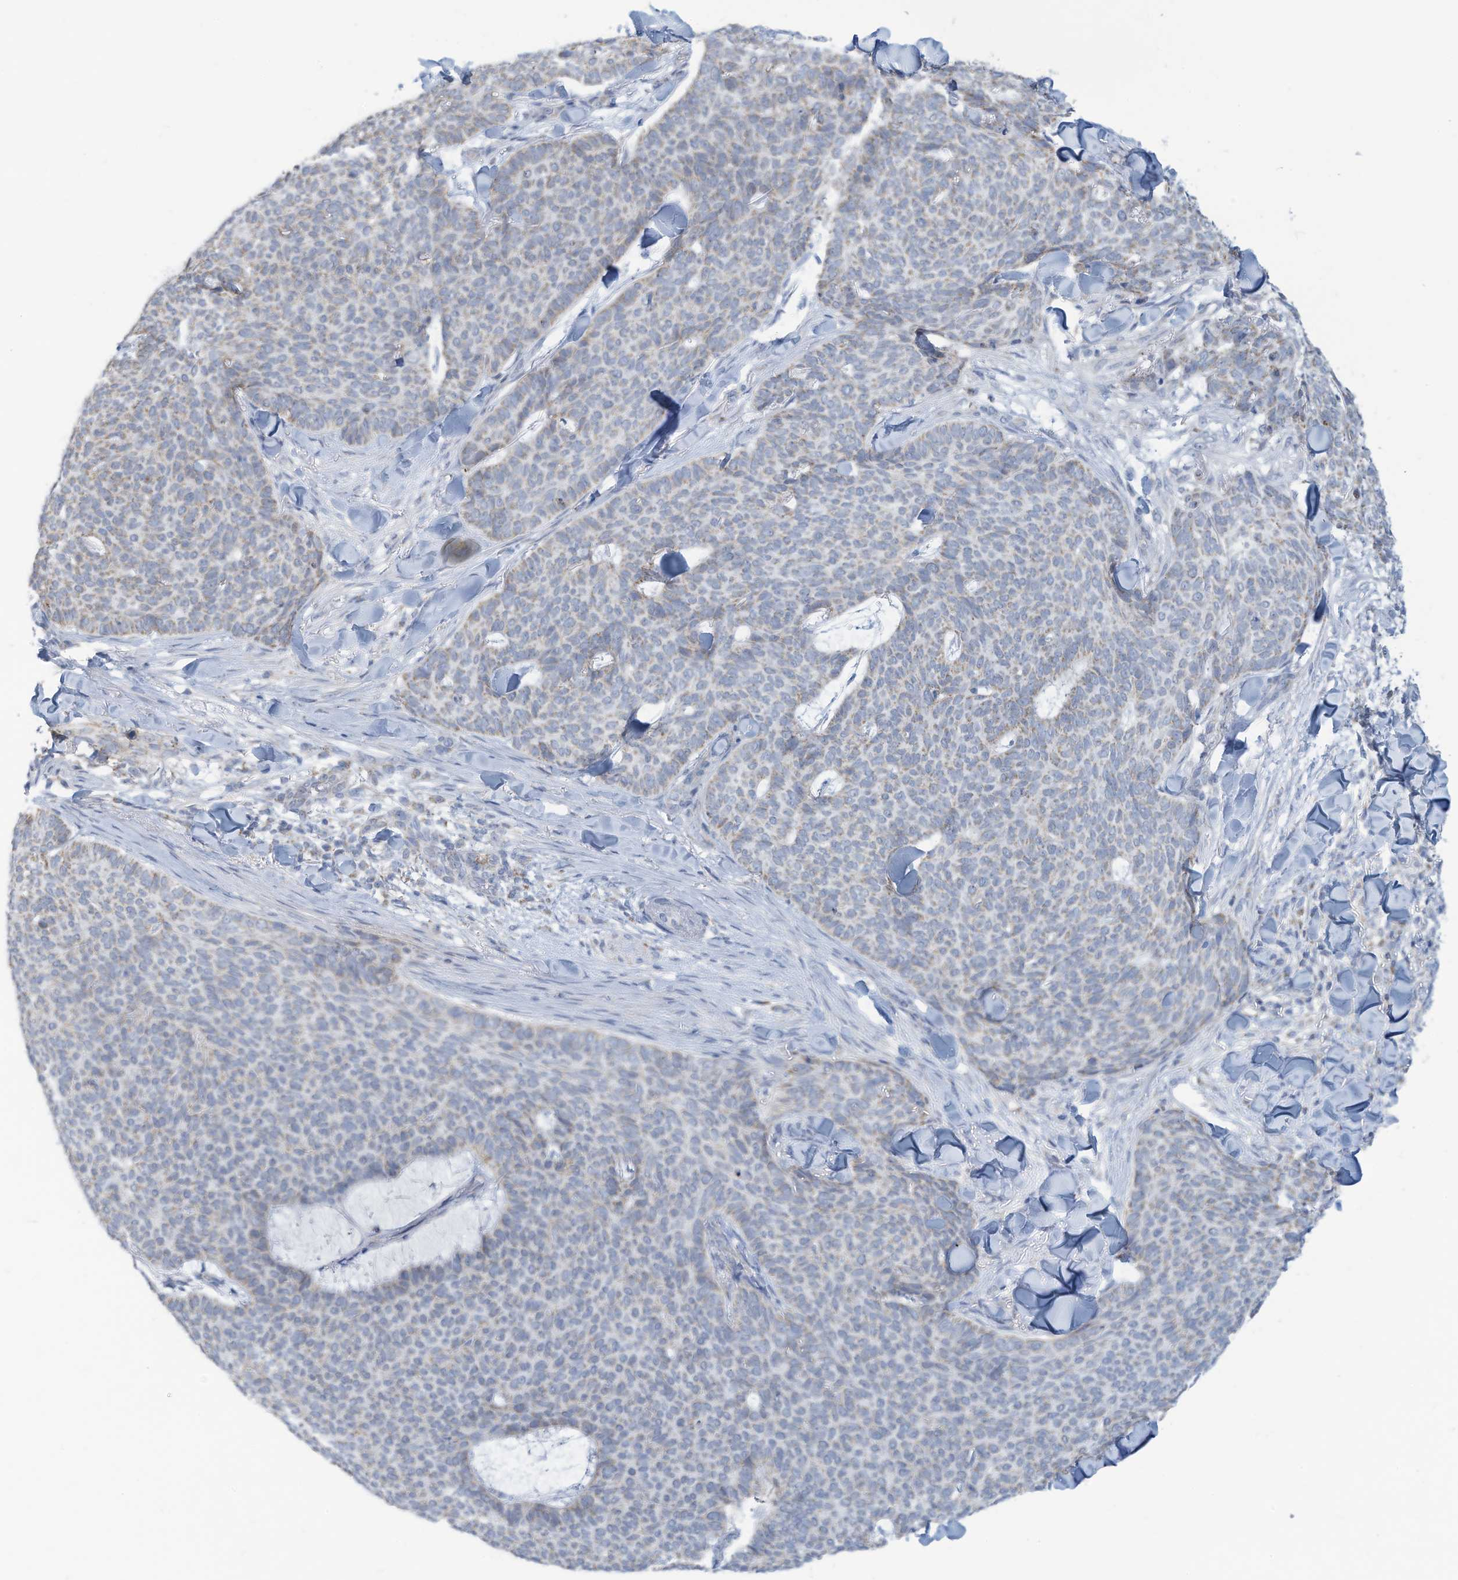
{"staining": {"intensity": "weak", "quantity": "<25%", "location": "cytoplasmic/membranous"}, "tissue": "skin cancer", "cell_type": "Tumor cells", "image_type": "cancer", "snomed": [{"axis": "morphology", "description": "Normal tissue, NOS"}, {"axis": "morphology", "description": "Basal cell carcinoma"}, {"axis": "topography", "description": "Skin"}], "caption": "Immunohistochemical staining of skin basal cell carcinoma demonstrates no significant staining in tumor cells.", "gene": "NLN", "patient": {"sex": "male", "age": 50}}